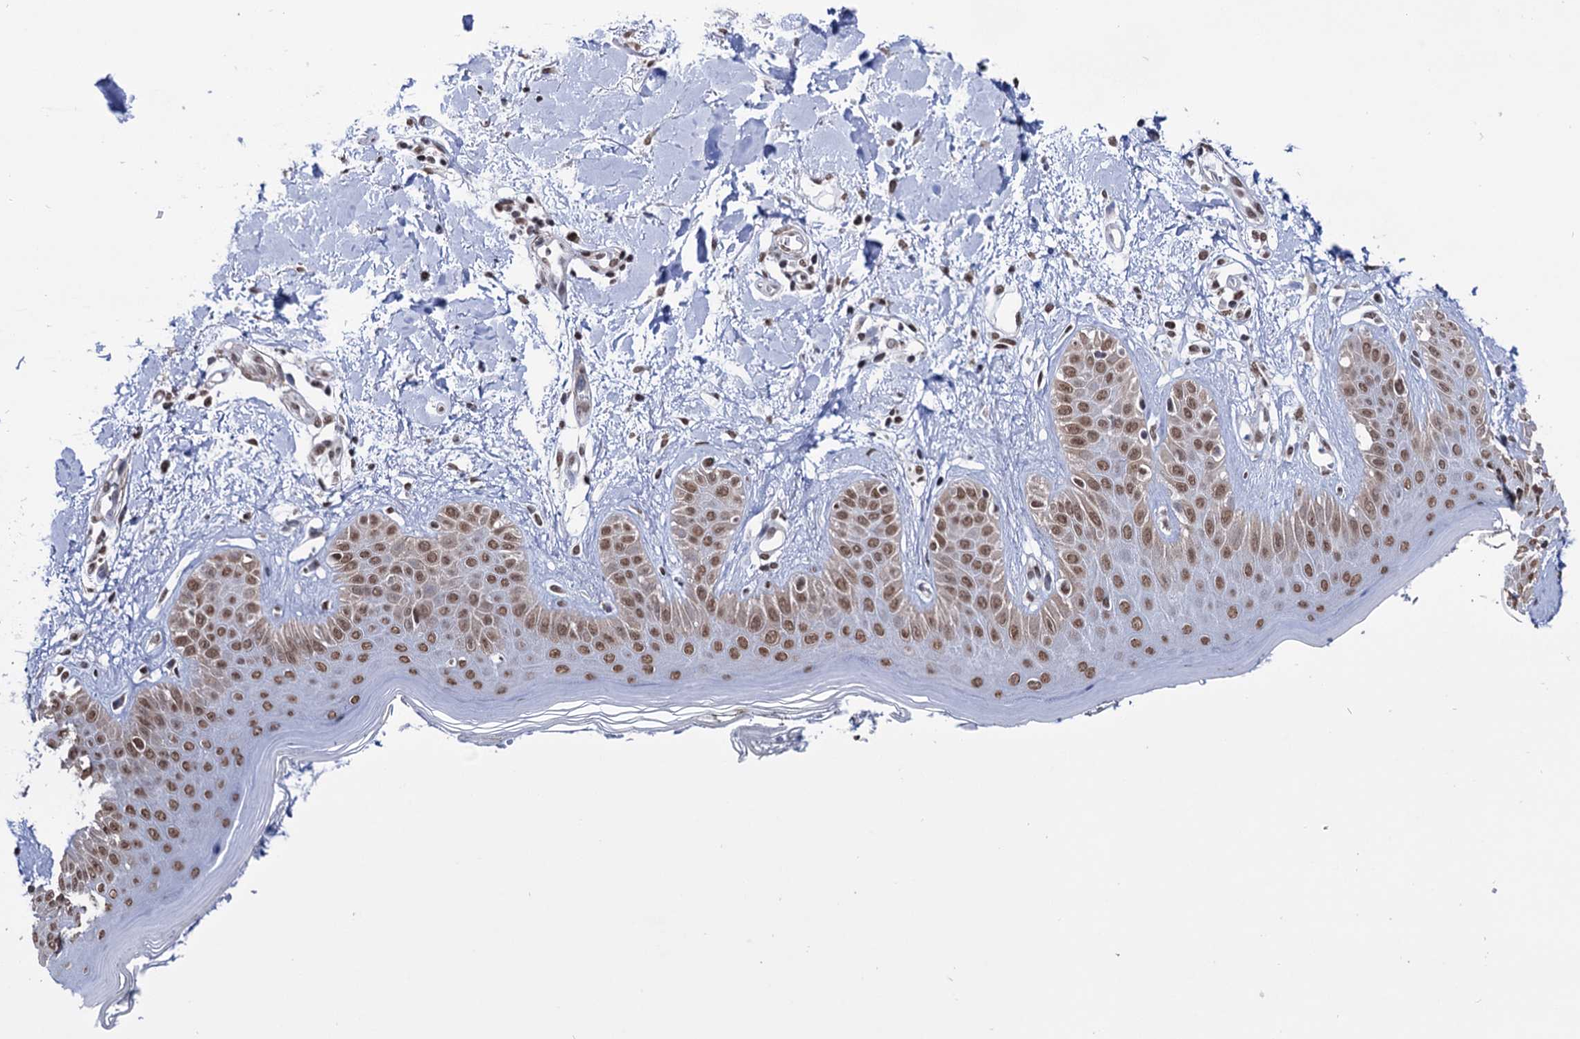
{"staining": {"intensity": "moderate", "quantity": ">75%", "location": "nuclear"}, "tissue": "skin", "cell_type": "Fibroblasts", "image_type": "normal", "snomed": [{"axis": "morphology", "description": "Normal tissue, NOS"}, {"axis": "topography", "description": "Skin"}], "caption": "Brown immunohistochemical staining in normal skin shows moderate nuclear staining in about >75% of fibroblasts.", "gene": "ABHD10", "patient": {"sex": "female", "age": 64}}